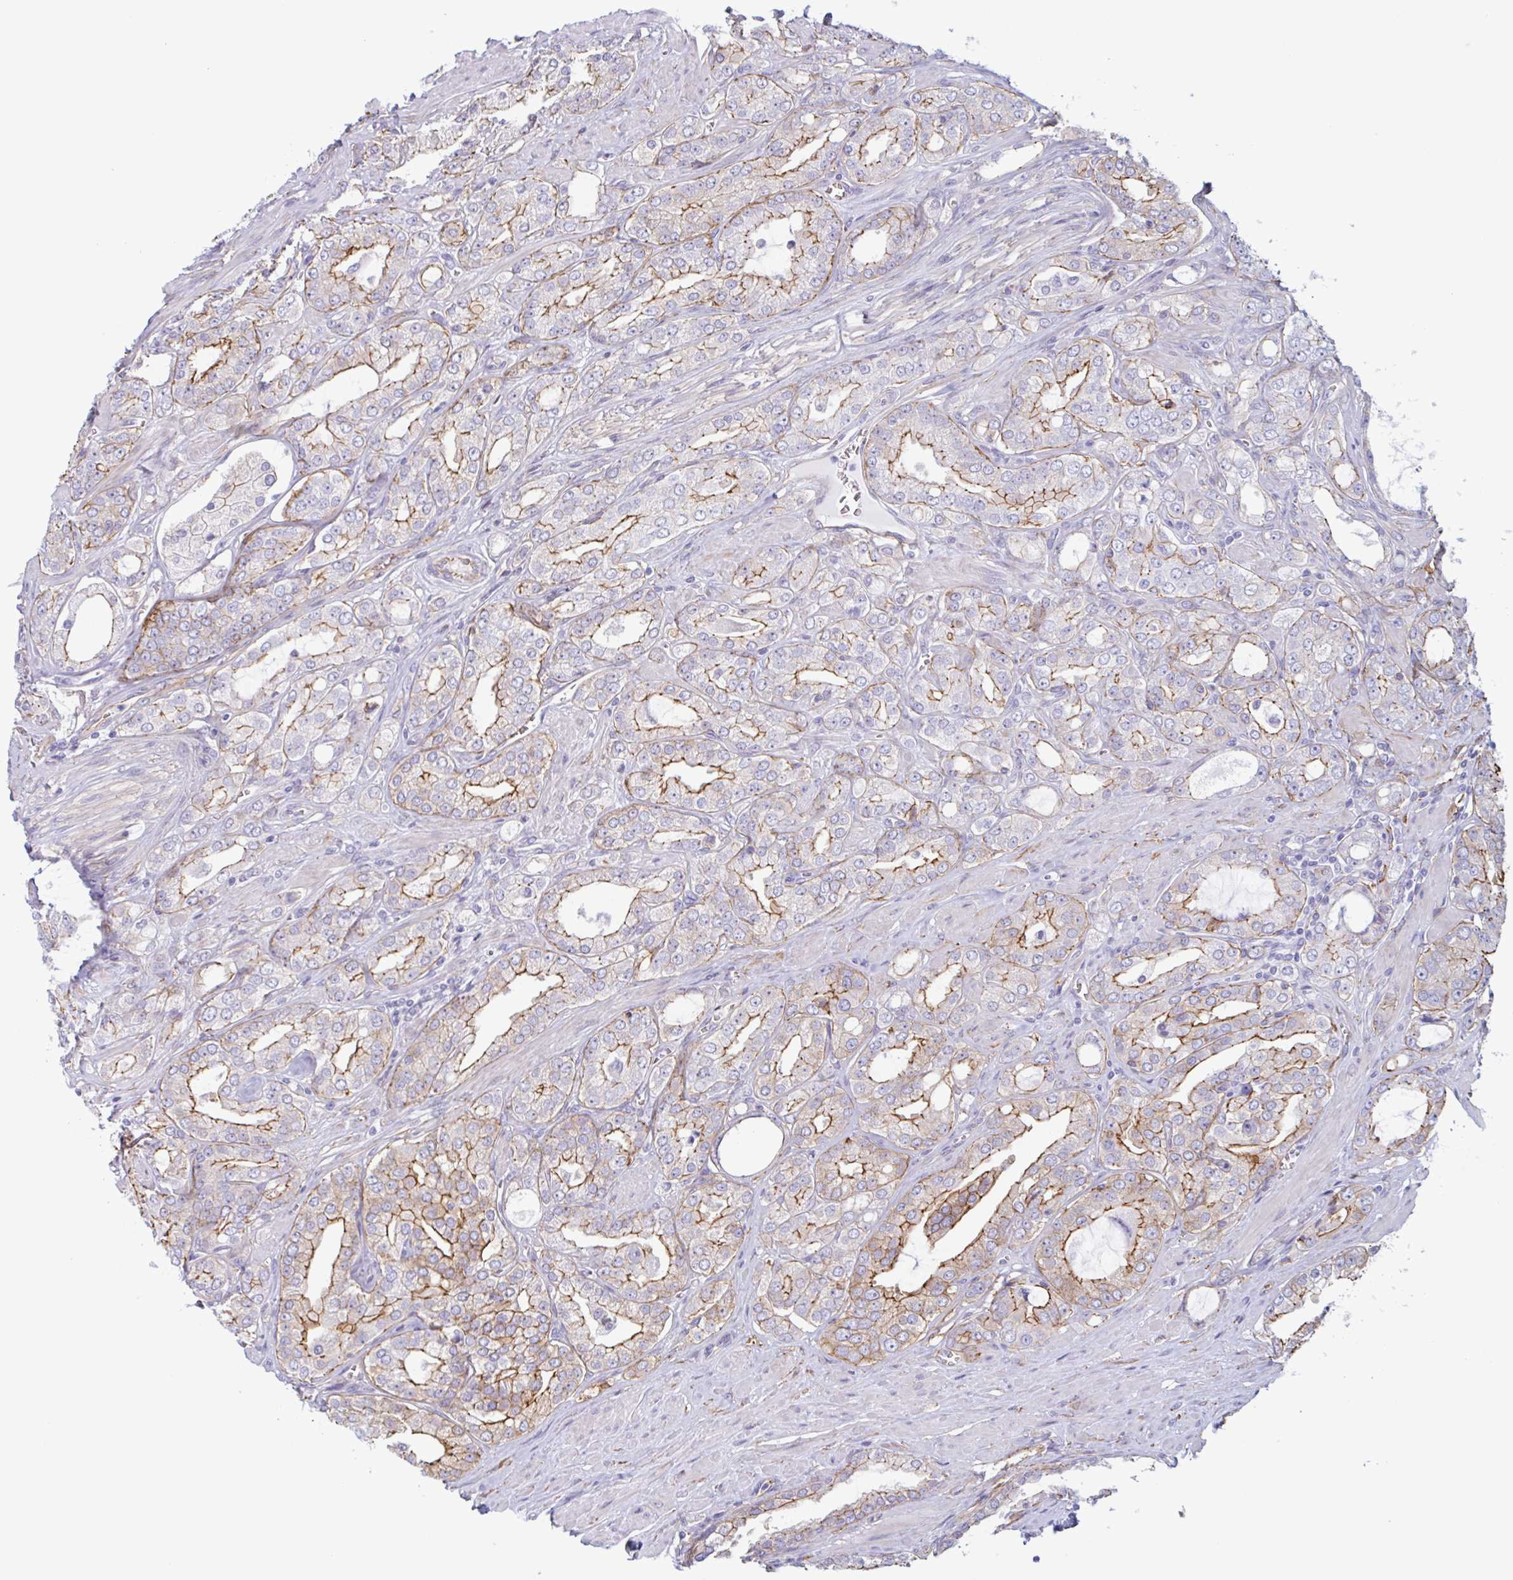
{"staining": {"intensity": "moderate", "quantity": ">75%", "location": "cytoplasmic/membranous"}, "tissue": "prostate cancer", "cell_type": "Tumor cells", "image_type": "cancer", "snomed": [{"axis": "morphology", "description": "Adenocarcinoma, High grade"}, {"axis": "topography", "description": "Prostate"}], "caption": "High-power microscopy captured an immunohistochemistry (IHC) image of prostate cancer (adenocarcinoma (high-grade)), revealing moderate cytoplasmic/membranous expression in approximately >75% of tumor cells. (Brightfield microscopy of DAB IHC at high magnification).", "gene": "MYH10", "patient": {"sex": "male", "age": 66}}